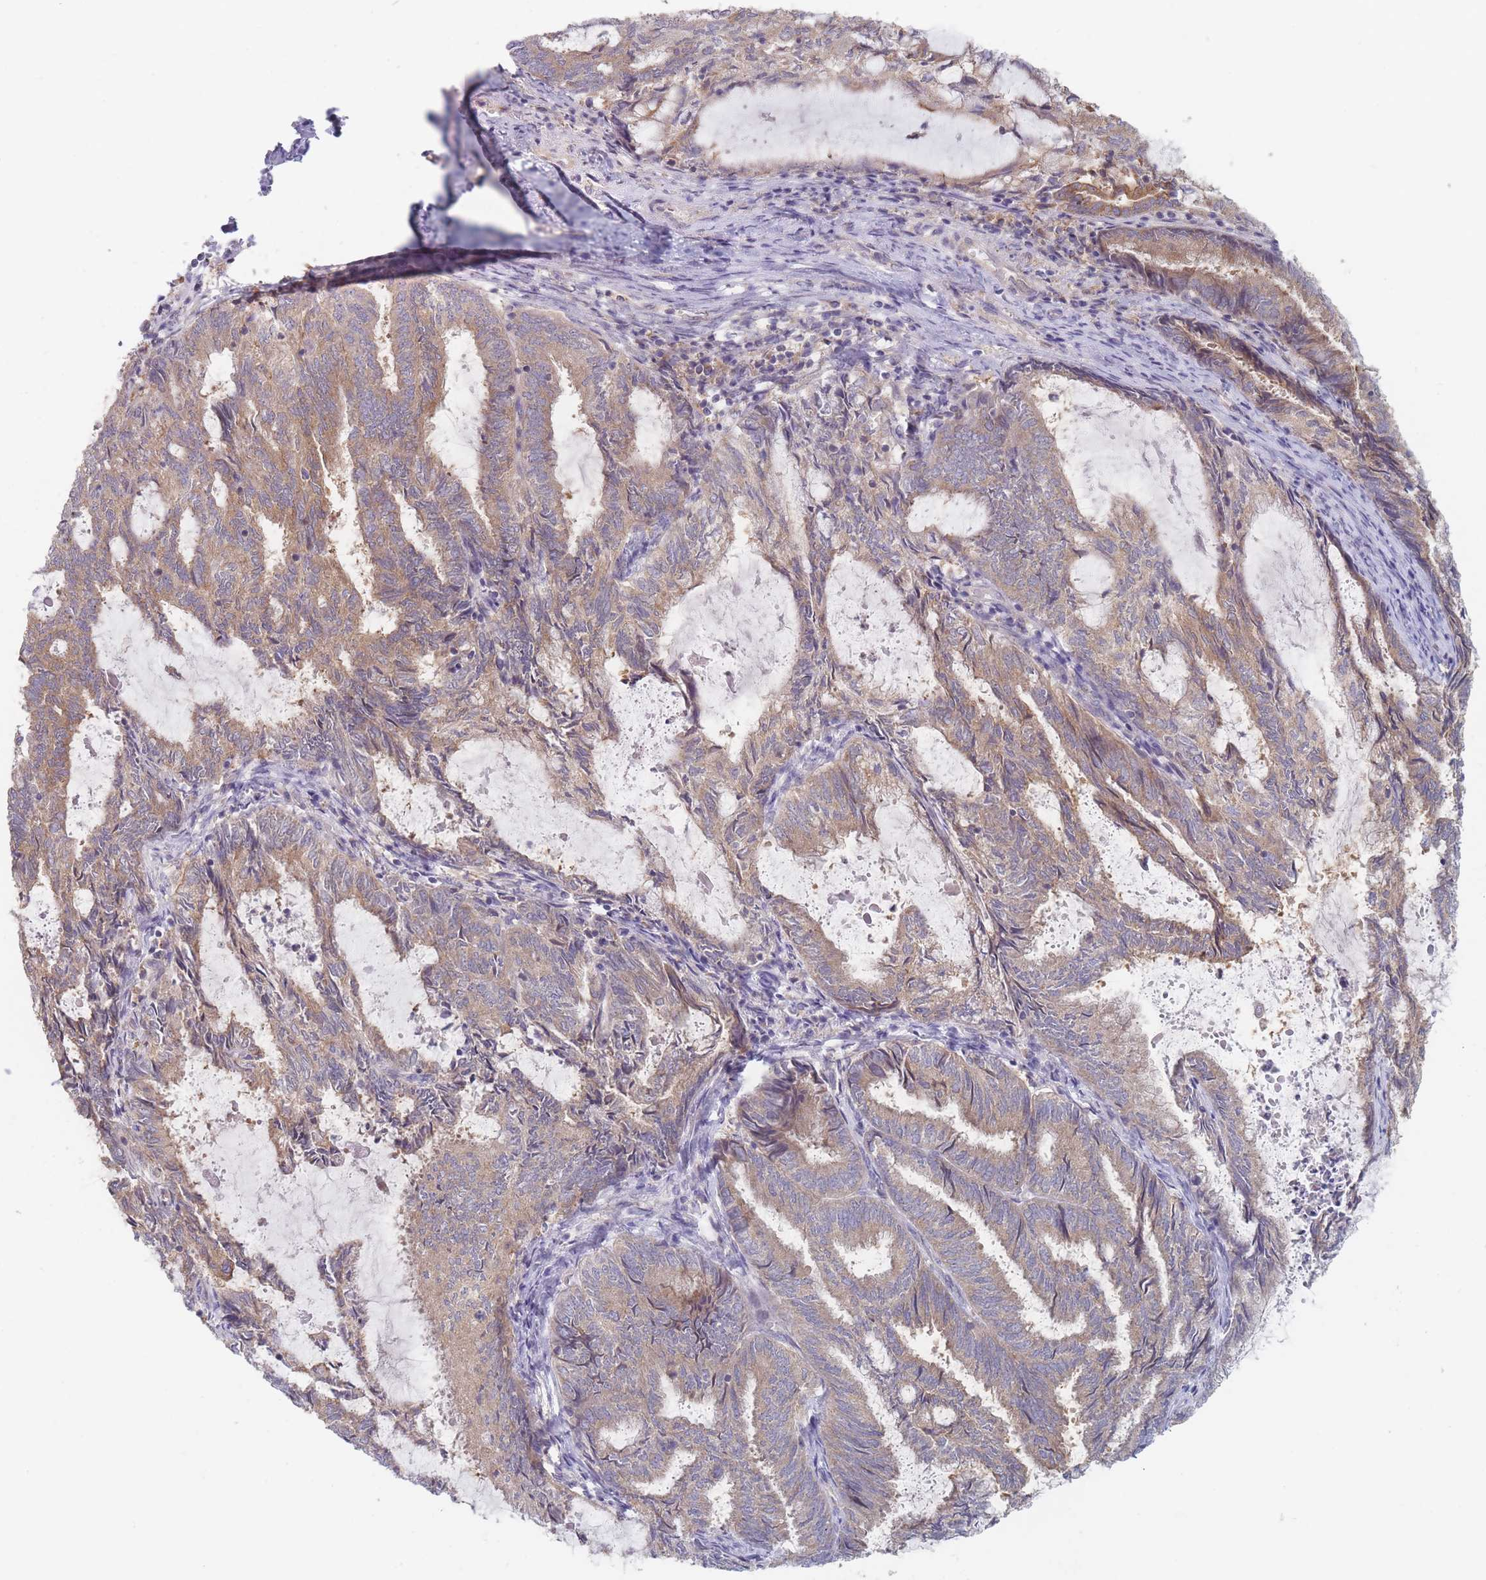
{"staining": {"intensity": "moderate", "quantity": "25%-75%", "location": "cytoplasmic/membranous"}, "tissue": "endometrial cancer", "cell_type": "Tumor cells", "image_type": "cancer", "snomed": [{"axis": "morphology", "description": "Adenocarcinoma, NOS"}, {"axis": "topography", "description": "Endometrium"}], "caption": "Endometrial adenocarcinoma stained with a brown dye demonstrates moderate cytoplasmic/membranous positive expression in about 25%-75% of tumor cells.", "gene": "EFCC1", "patient": {"sex": "female", "age": 80}}